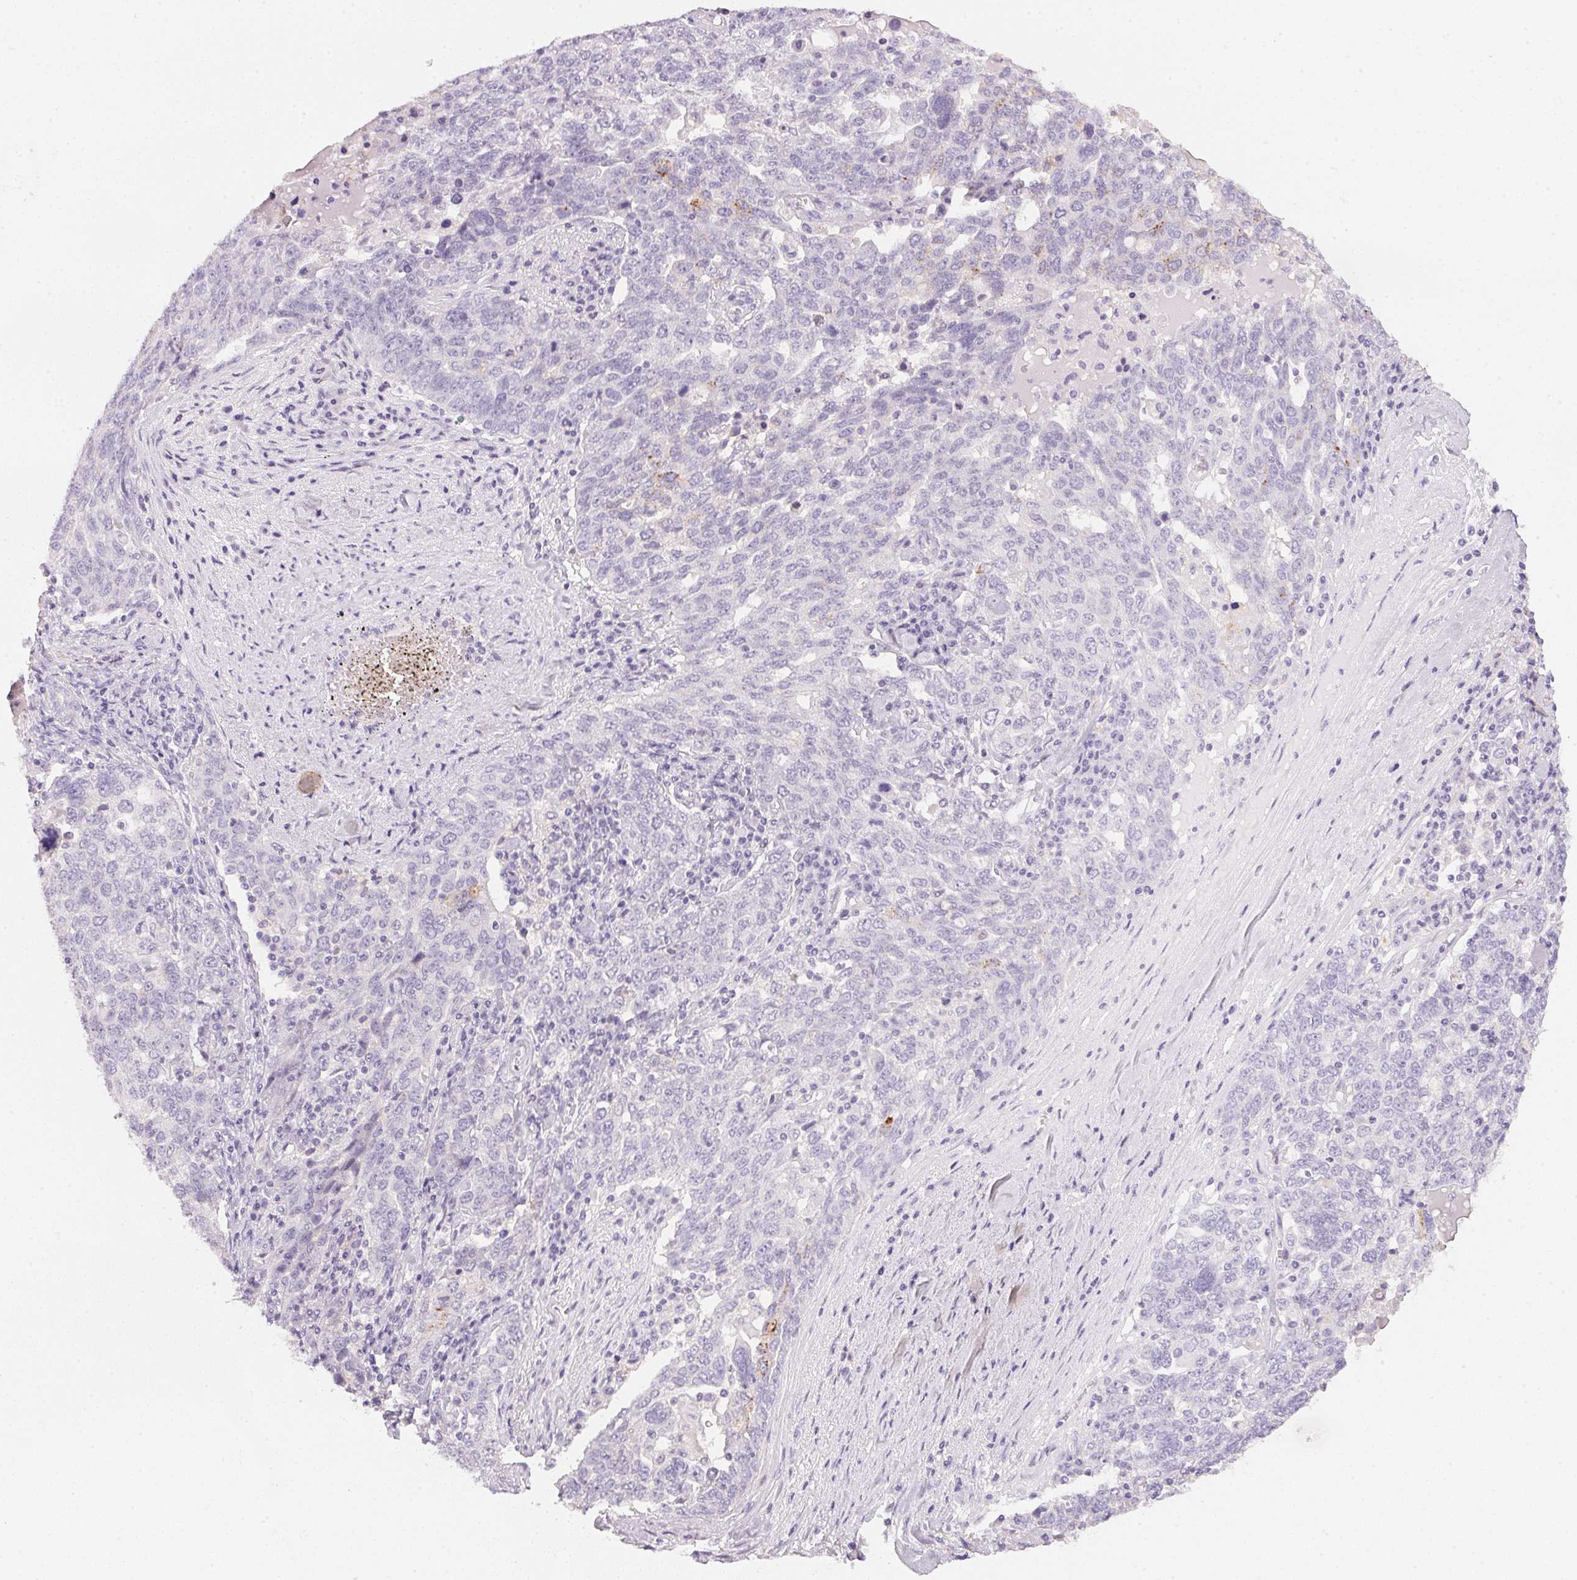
{"staining": {"intensity": "negative", "quantity": "none", "location": "none"}, "tissue": "ovarian cancer", "cell_type": "Tumor cells", "image_type": "cancer", "snomed": [{"axis": "morphology", "description": "Carcinoma, endometroid"}, {"axis": "topography", "description": "Ovary"}], "caption": "Immunohistochemical staining of ovarian cancer shows no significant staining in tumor cells. (DAB immunohistochemistry (IHC) with hematoxylin counter stain).", "gene": "ACP3", "patient": {"sex": "female", "age": 62}}